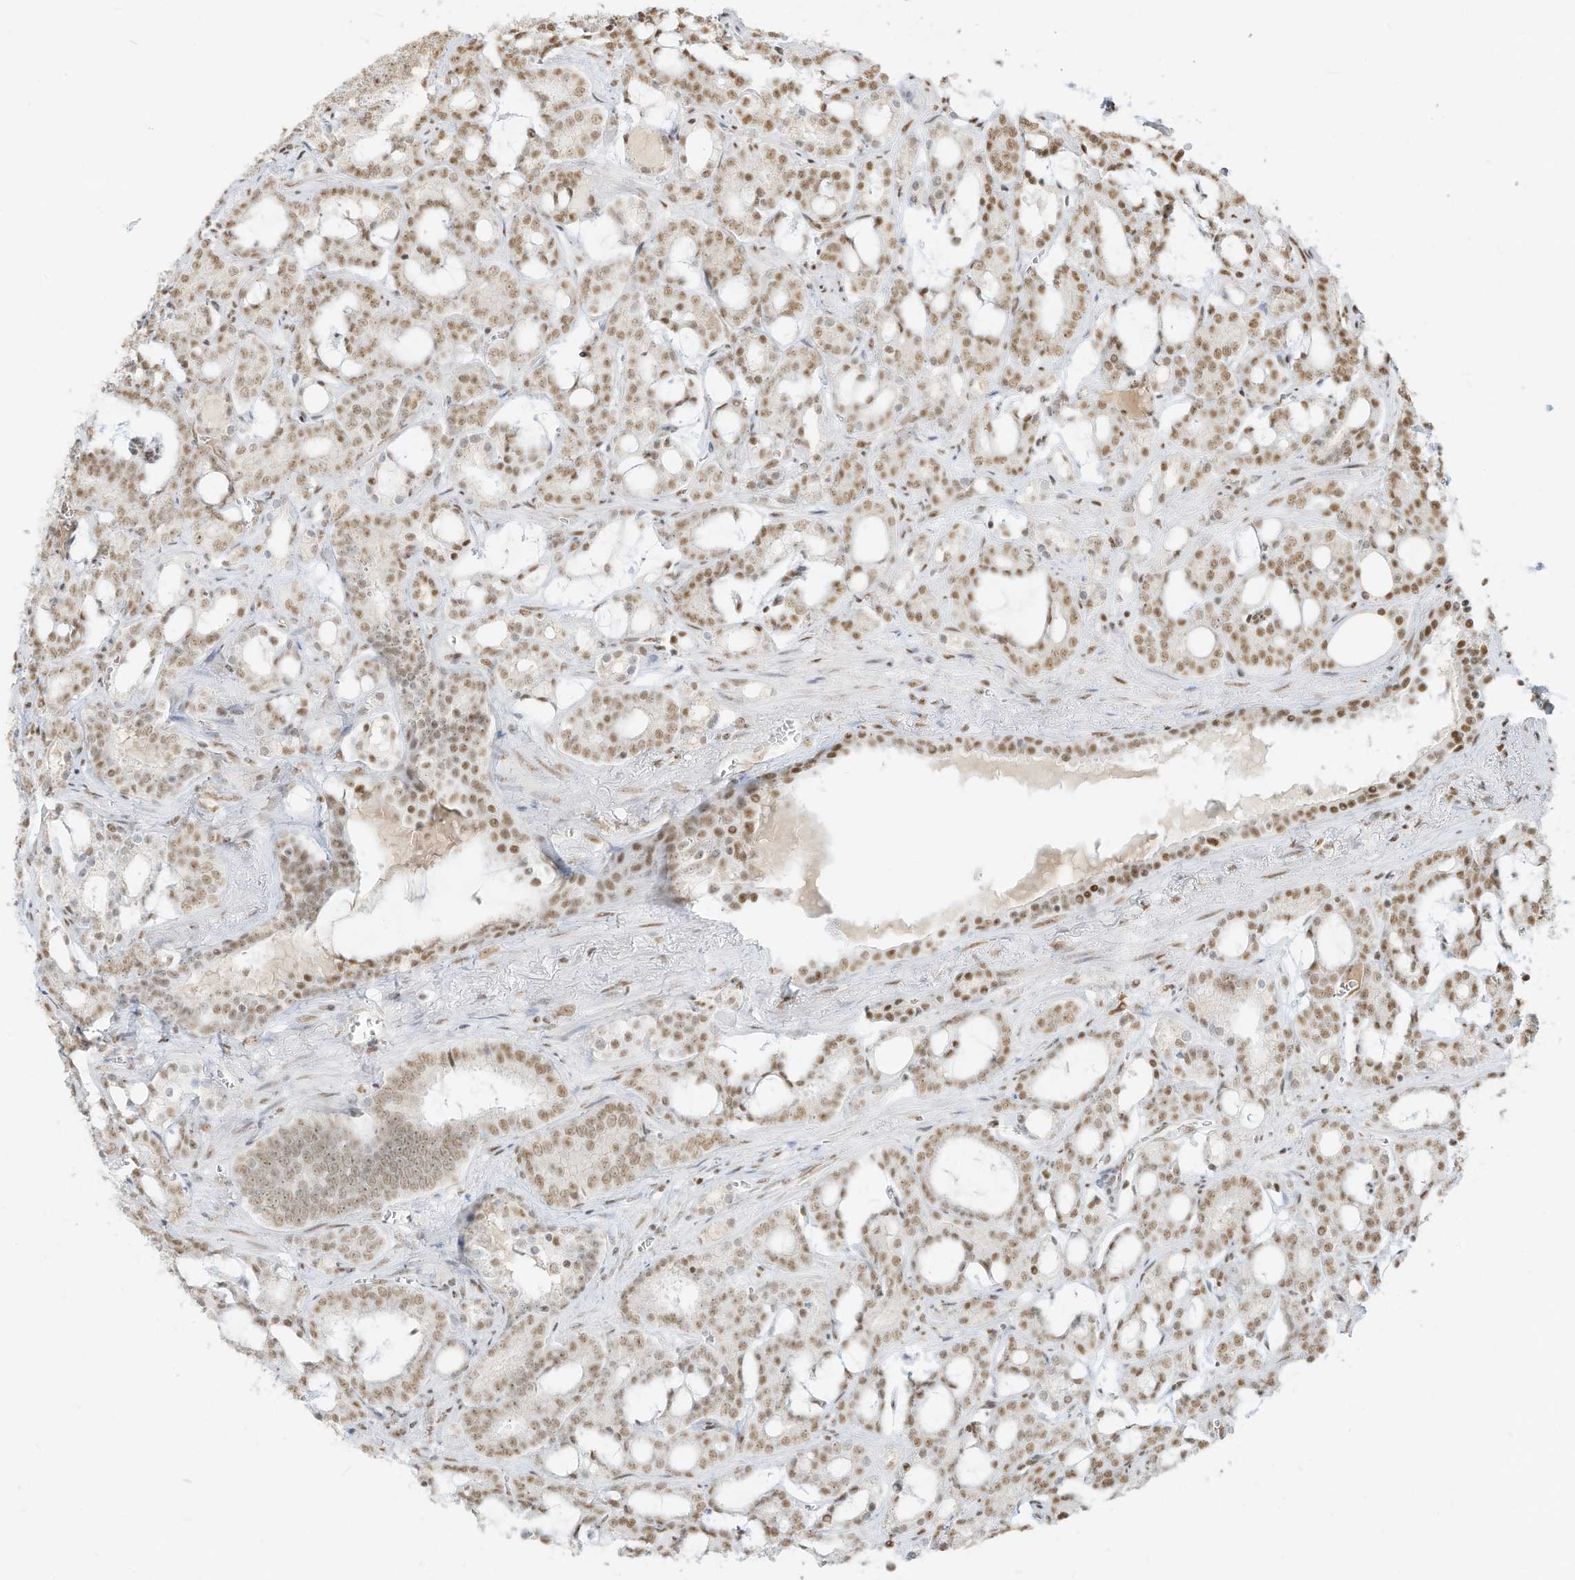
{"staining": {"intensity": "moderate", "quantity": ">75%", "location": "nuclear"}, "tissue": "prostate cancer", "cell_type": "Tumor cells", "image_type": "cancer", "snomed": [{"axis": "morphology", "description": "Adenocarcinoma, High grade"}, {"axis": "topography", "description": "Prostate and seminal vesicle, NOS"}], "caption": "Immunohistochemical staining of human prostate cancer (adenocarcinoma (high-grade)) exhibits medium levels of moderate nuclear protein expression in about >75% of tumor cells.", "gene": "NHSL1", "patient": {"sex": "male", "age": 67}}